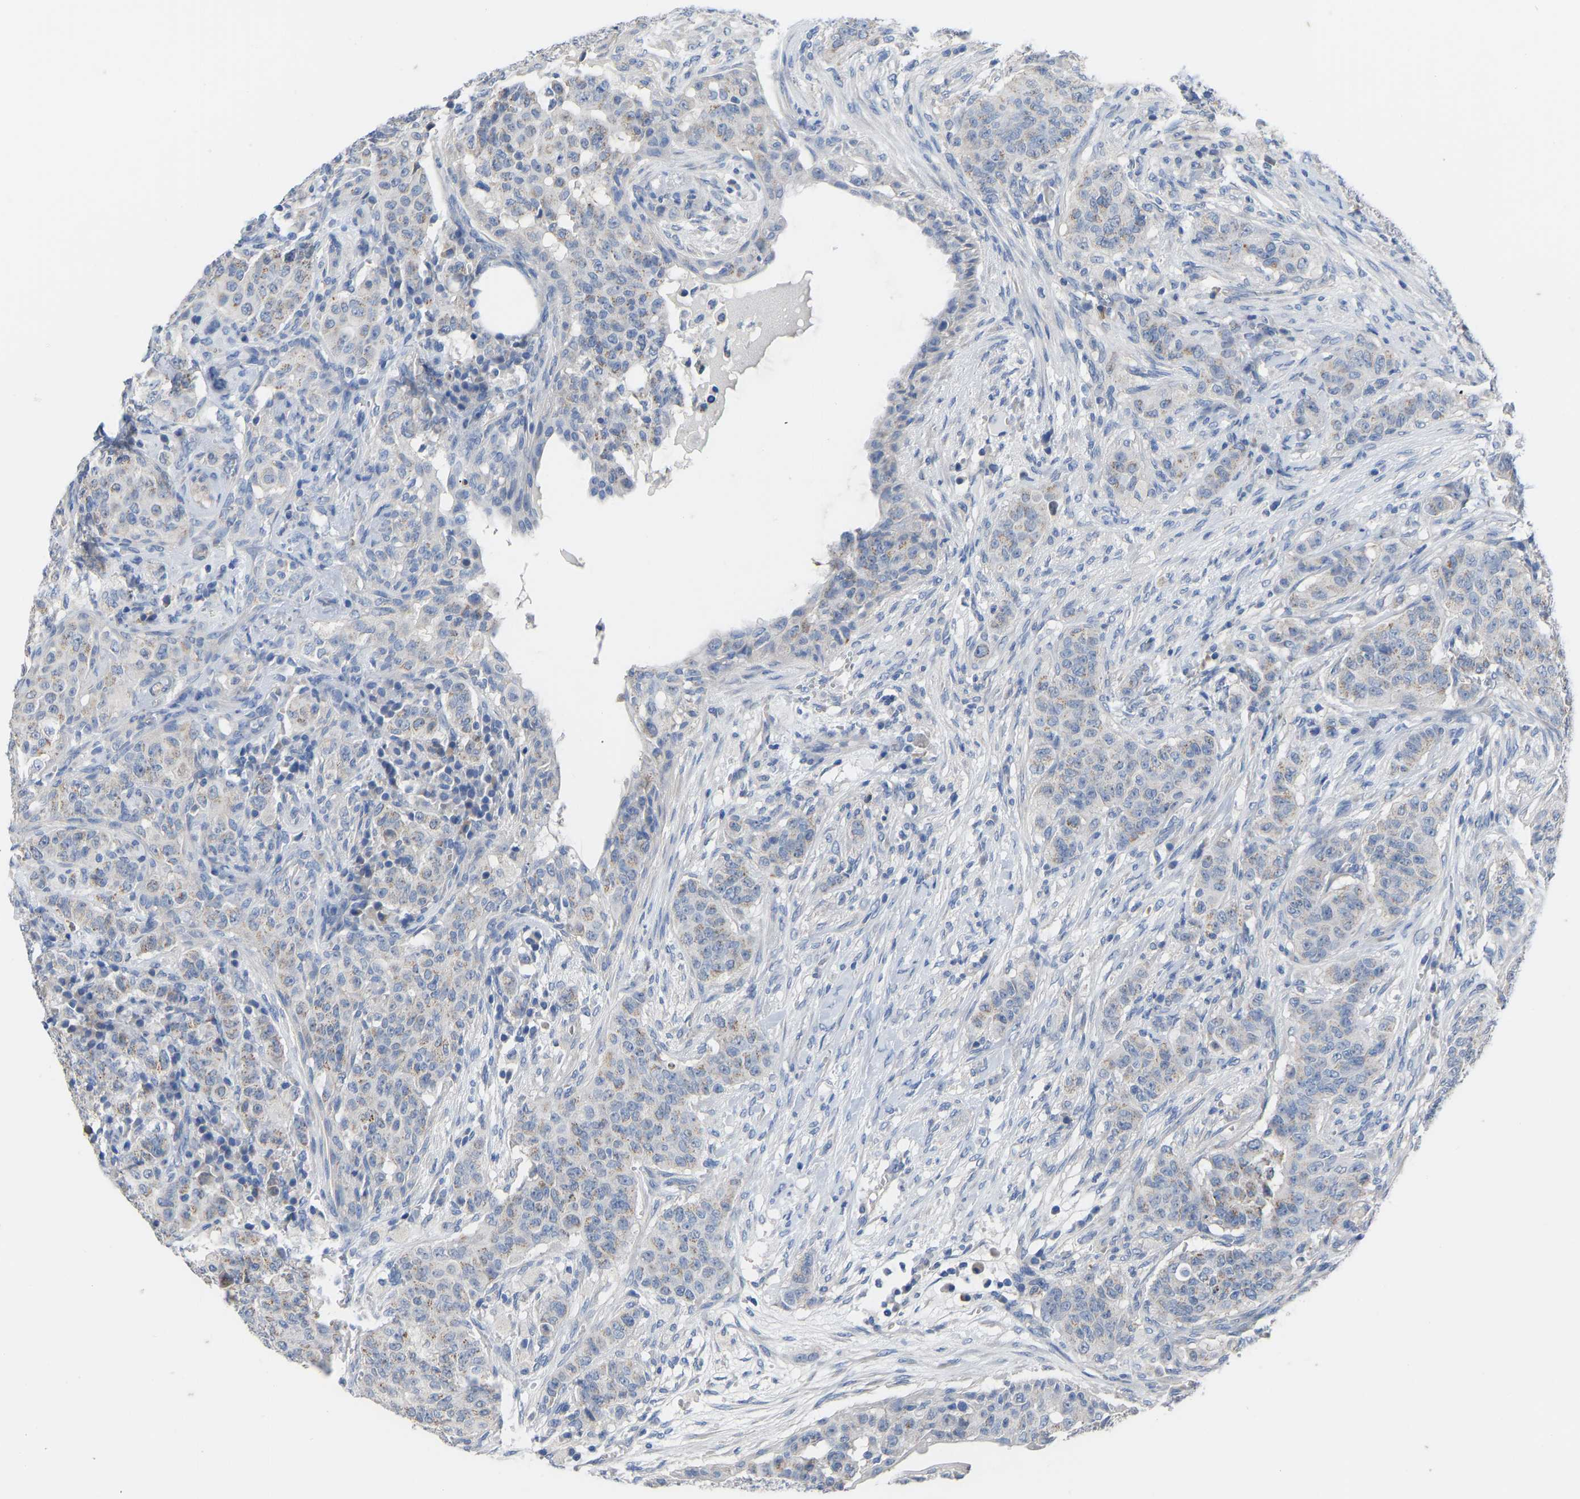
{"staining": {"intensity": "weak", "quantity": "25%-75%", "location": "cytoplasmic/membranous"}, "tissue": "breast cancer", "cell_type": "Tumor cells", "image_type": "cancer", "snomed": [{"axis": "morphology", "description": "Normal tissue, NOS"}, {"axis": "morphology", "description": "Duct carcinoma"}, {"axis": "topography", "description": "Breast"}], "caption": "A micrograph of human breast cancer stained for a protein exhibits weak cytoplasmic/membranous brown staining in tumor cells.", "gene": "OLIG2", "patient": {"sex": "female", "age": 40}}